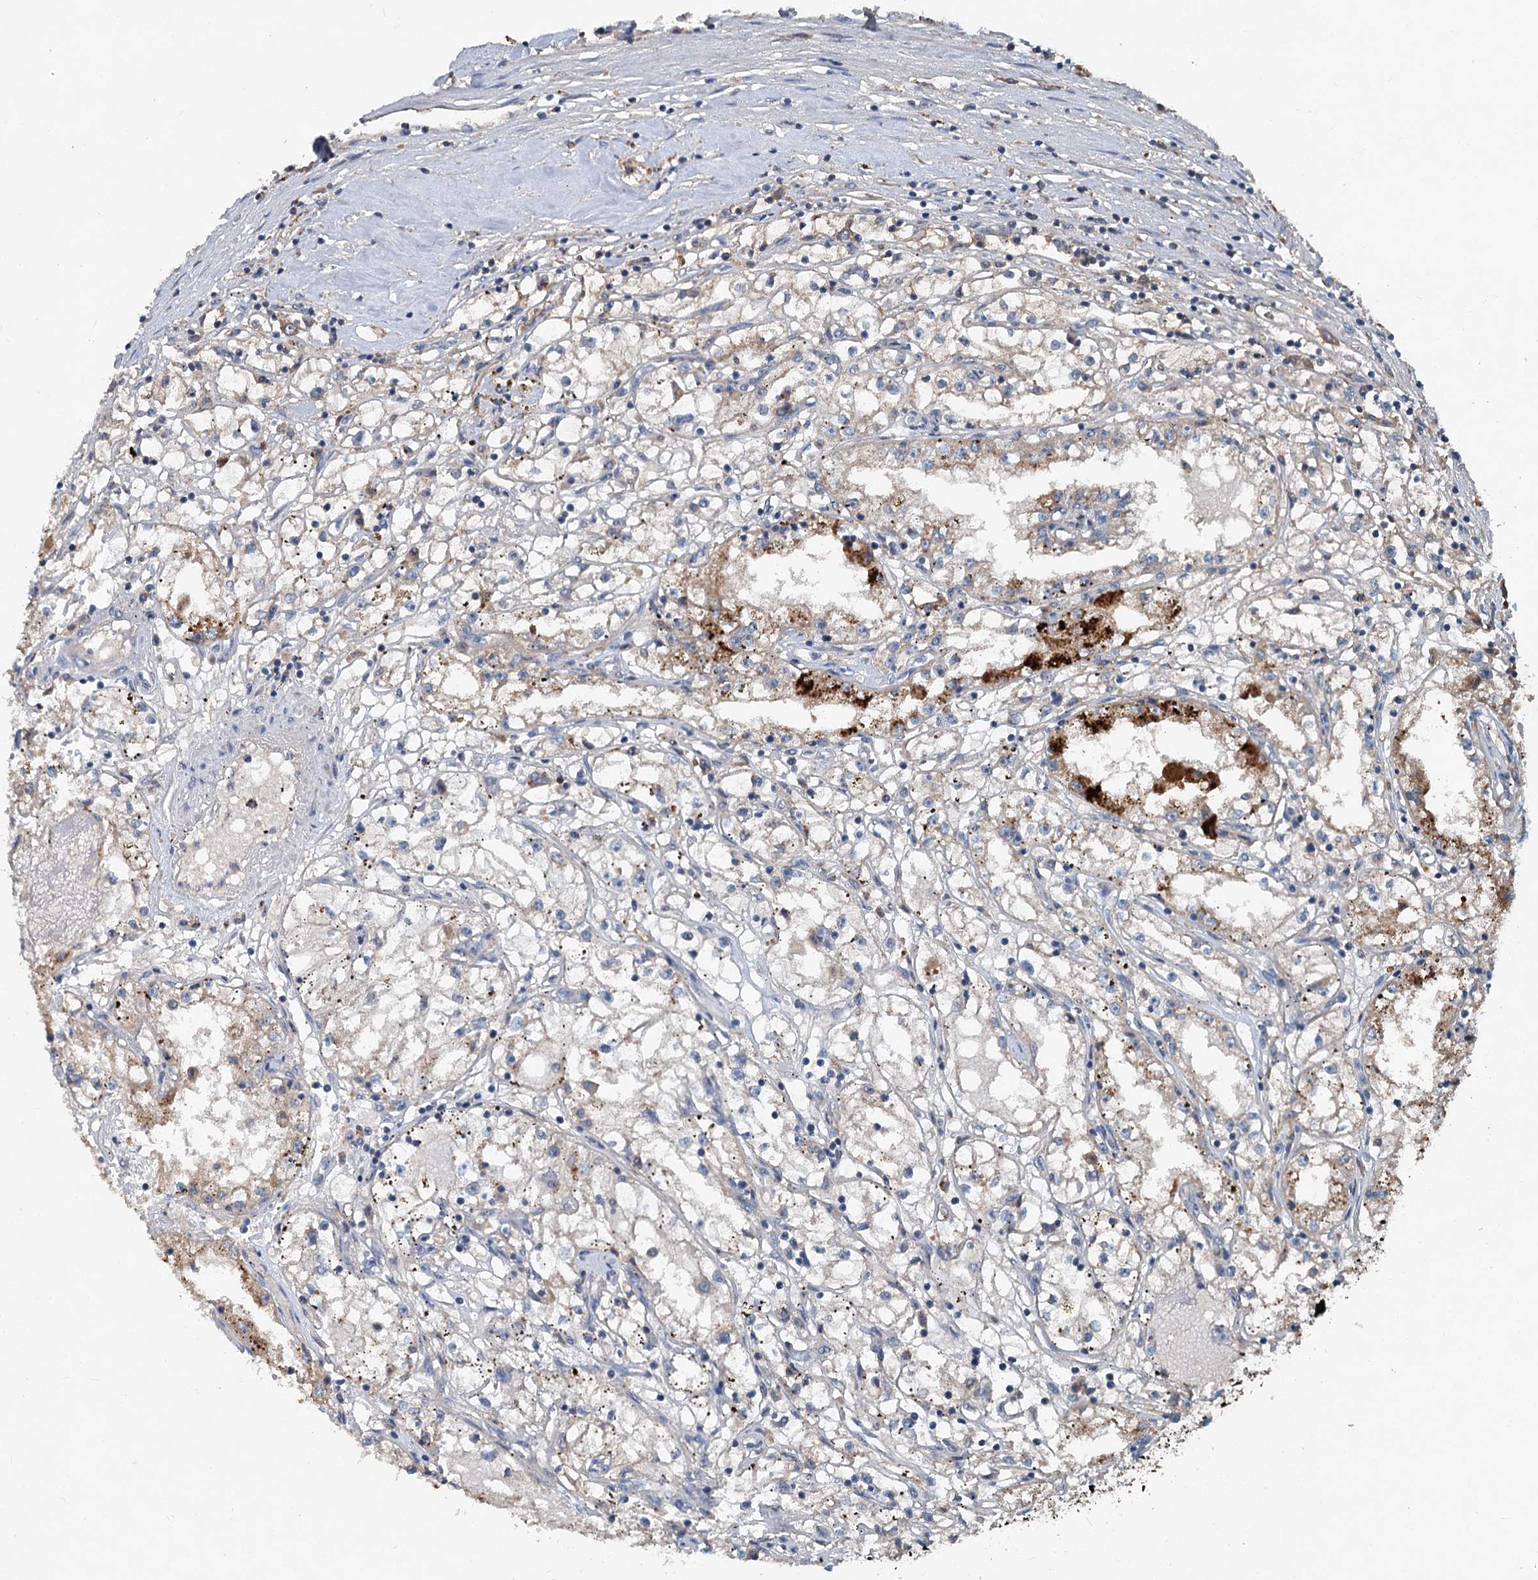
{"staining": {"intensity": "moderate", "quantity": "<25%", "location": "cytoplasmic/membranous"}, "tissue": "renal cancer", "cell_type": "Tumor cells", "image_type": "cancer", "snomed": [{"axis": "morphology", "description": "Adenocarcinoma, NOS"}, {"axis": "topography", "description": "Kidney"}], "caption": "Adenocarcinoma (renal) stained for a protein (brown) demonstrates moderate cytoplasmic/membranous positive expression in approximately <25% of tumor cells.", "gene": "TAPBPL", "patient": {"sex": "male", "age": 56}}